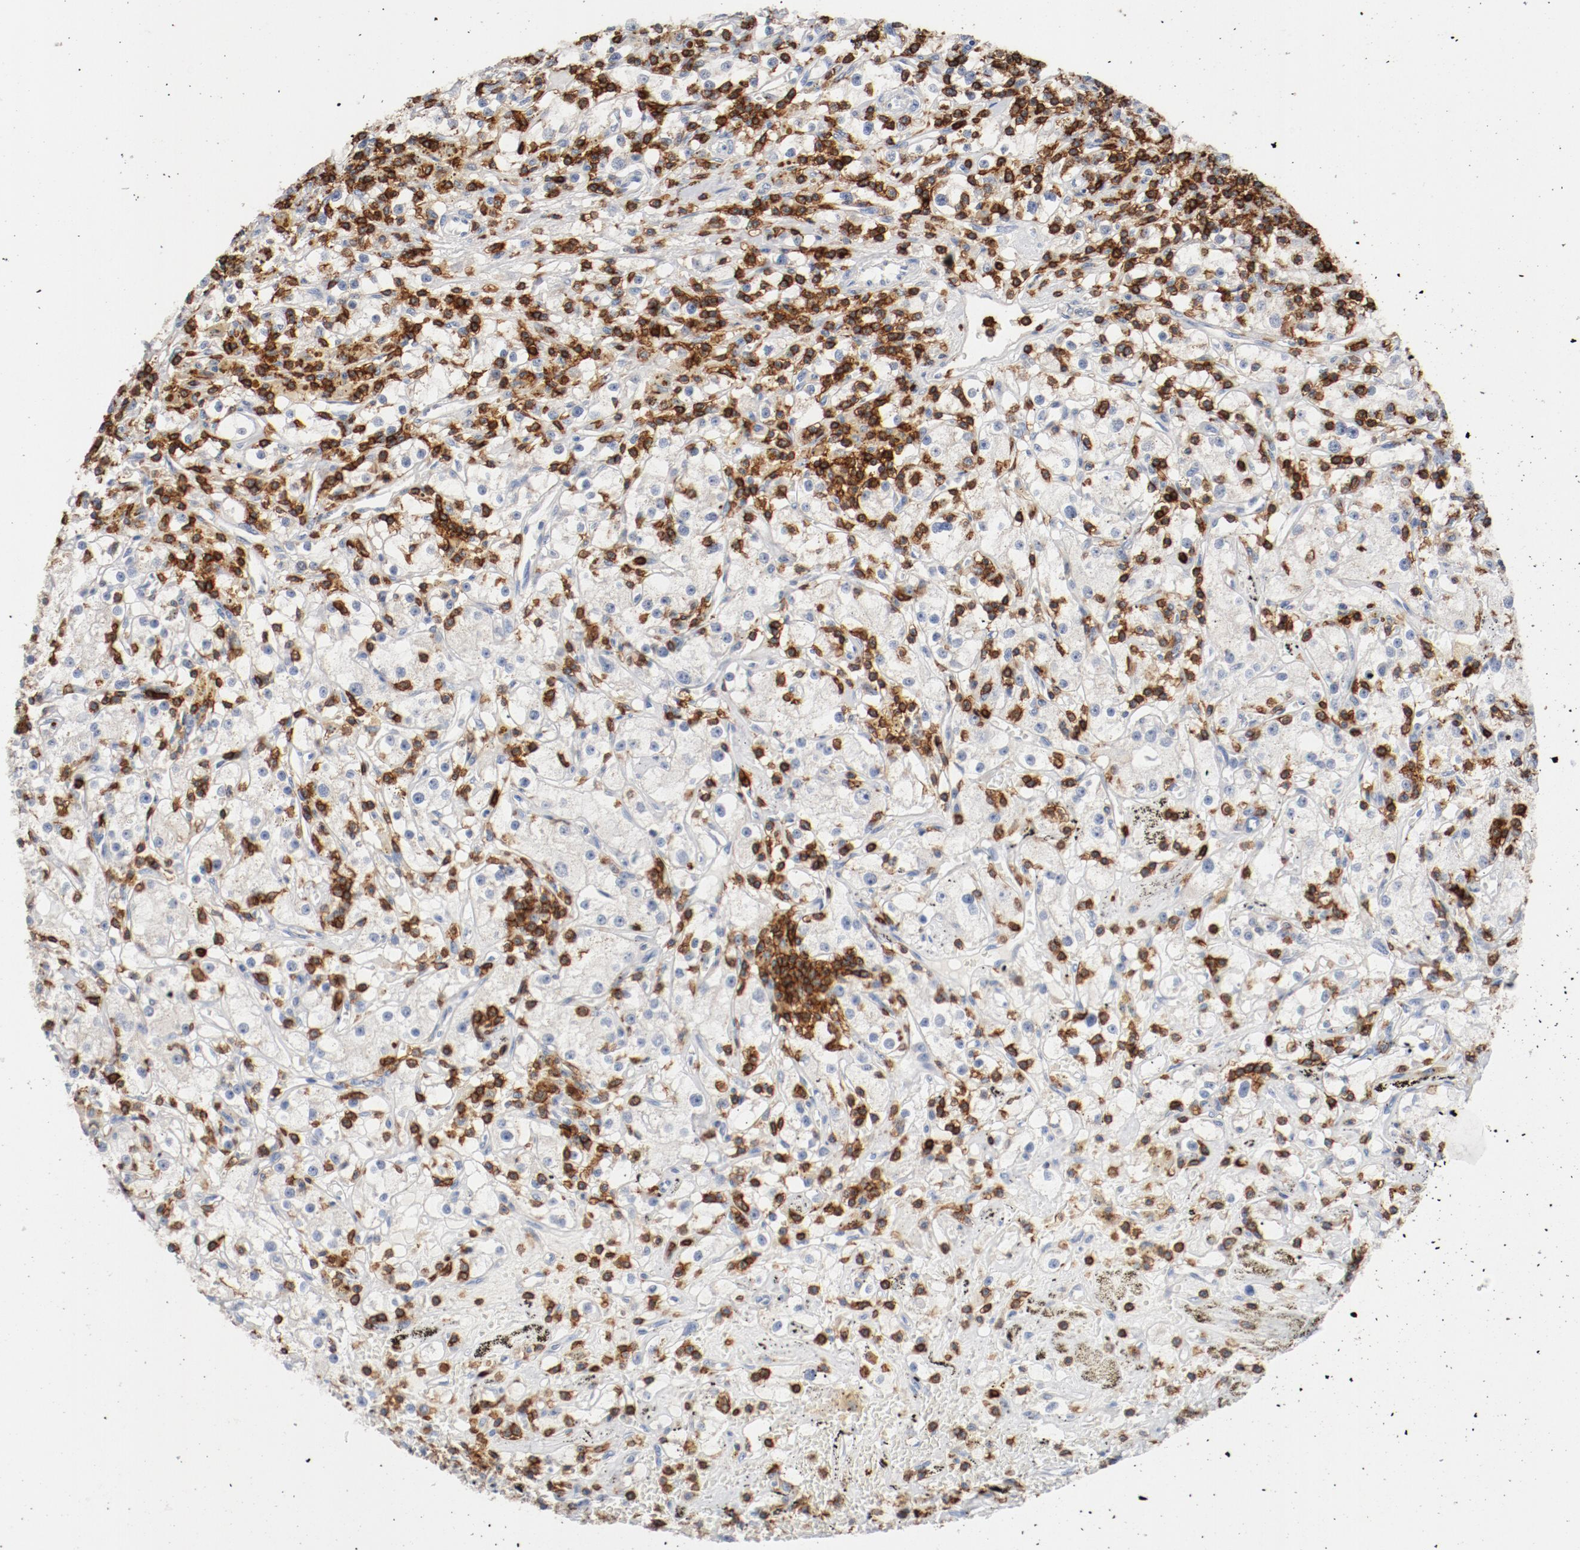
{"staining": {"intensity": "negative", "quantity": "none", "location": "none"}, "tissue": "renal cancer", "cell_type": "Tumor cells", "image_type": "cancer", "snomed": [{"axis": "morphology", "description": "Adenocarcinoma, NOS"}, {"axis": "topography", "description": "Kidney"}], "caption": "Renal adenocarcinoma was stained to show a protein in brown. There is no significant expression in tumor cells. (DAB (3,3'-diaminobenzidine) immunohistochemistry with hematoxylin counter stain).", "gene": "CD247", "patient": {"sex": "male", "age": 56}}